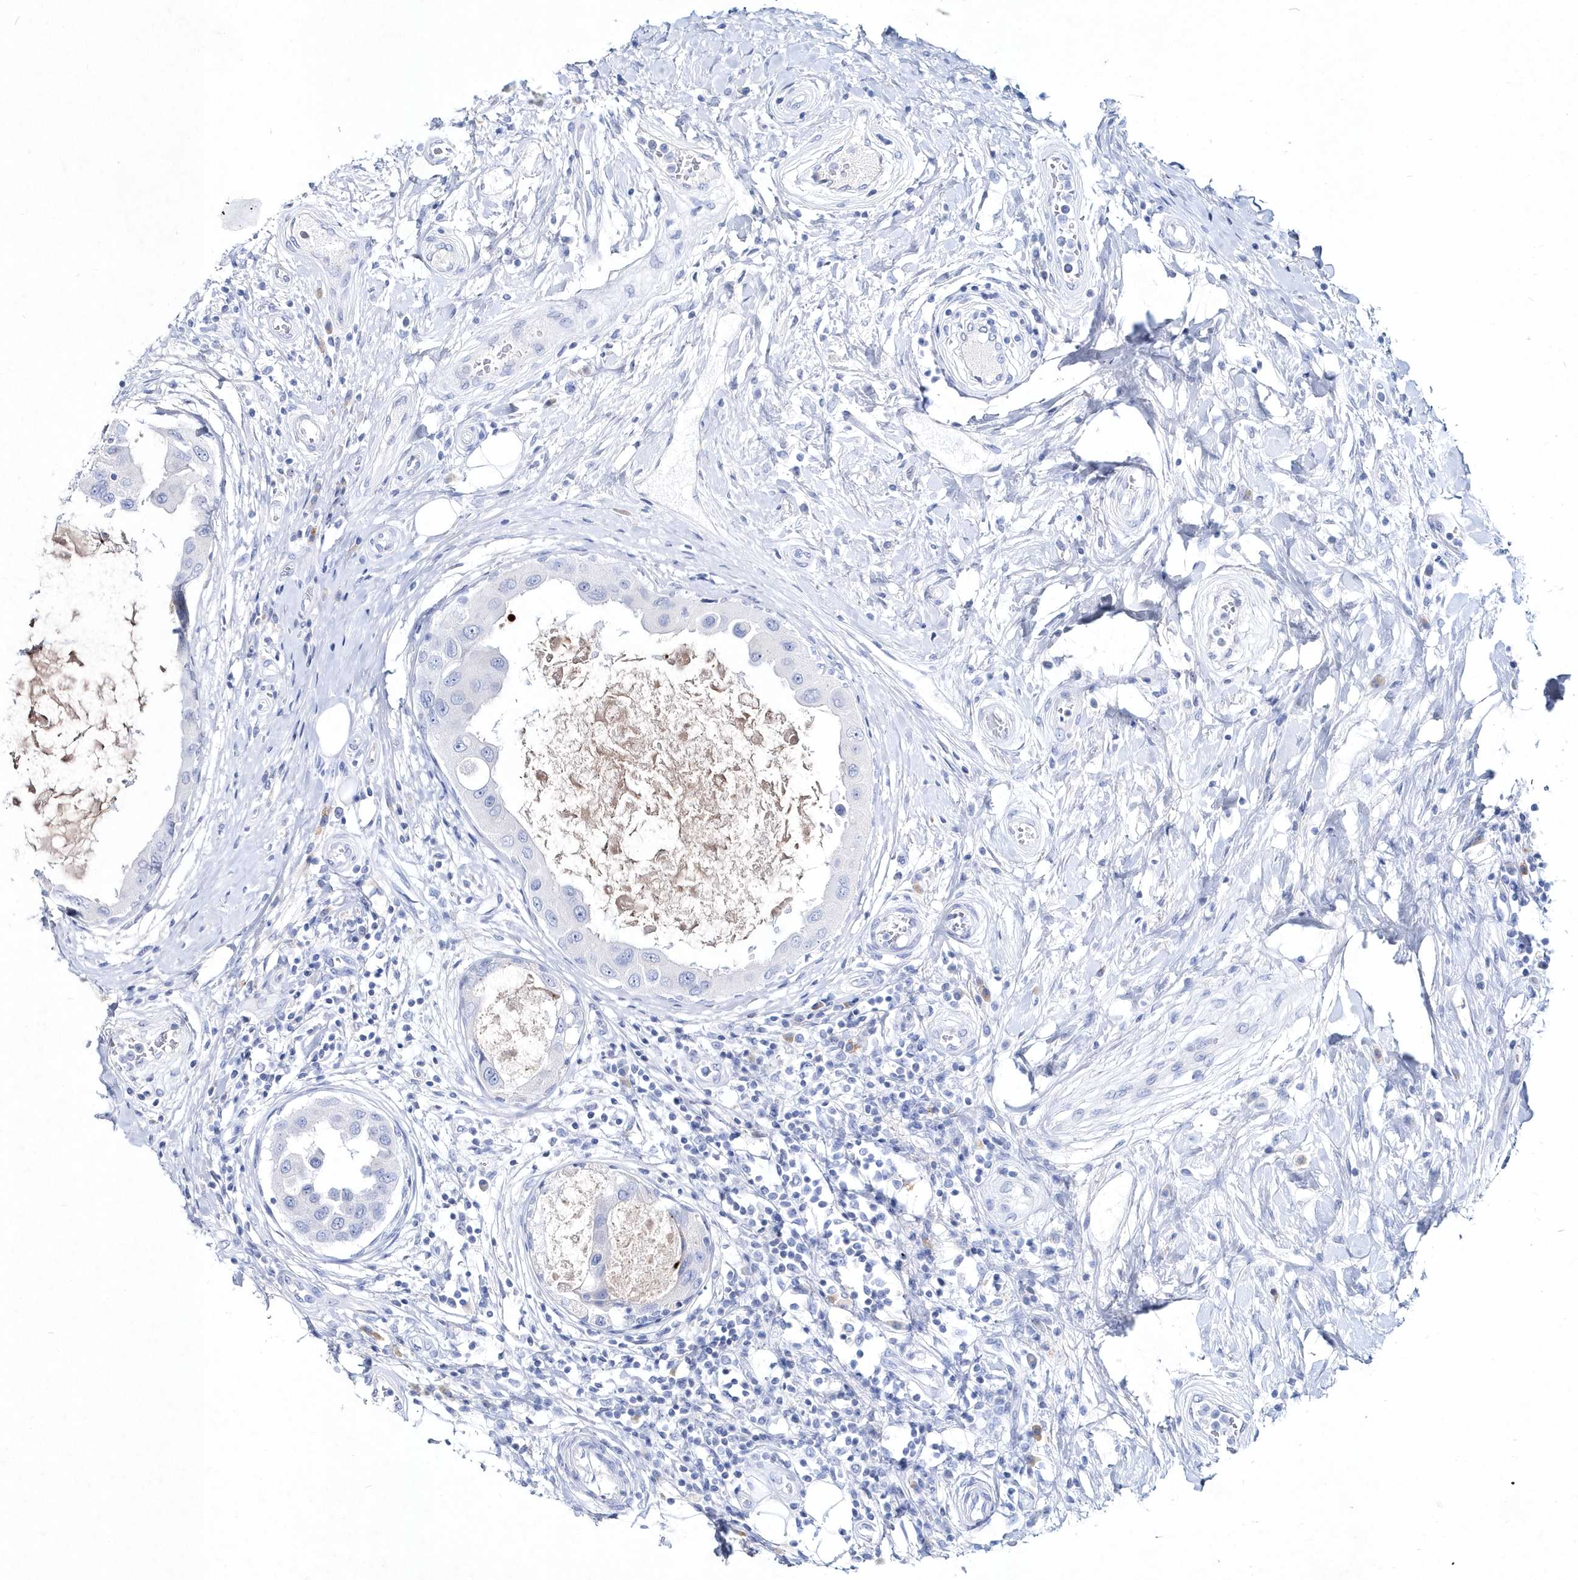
{"staining": {"intensity": "negative", "quantity": "none", "location": "none"}, "tissue": "breast cancer", "cell_type": "Tumor cells", "image_type": "cancer", "snomed": [{"axis": "morphology", "description": "Duct carcinoma"}, {"axis": "topography", "description": "Breast"}], "caption": "IHC photomicrograph of neoplastic tissue: human breast cancer (intraductal carcinoma) stained with DAB displays no significant protein positivity in tumor cells.", "gene": "SPINK7", "patient": {"sex": "female", "age": 27}}